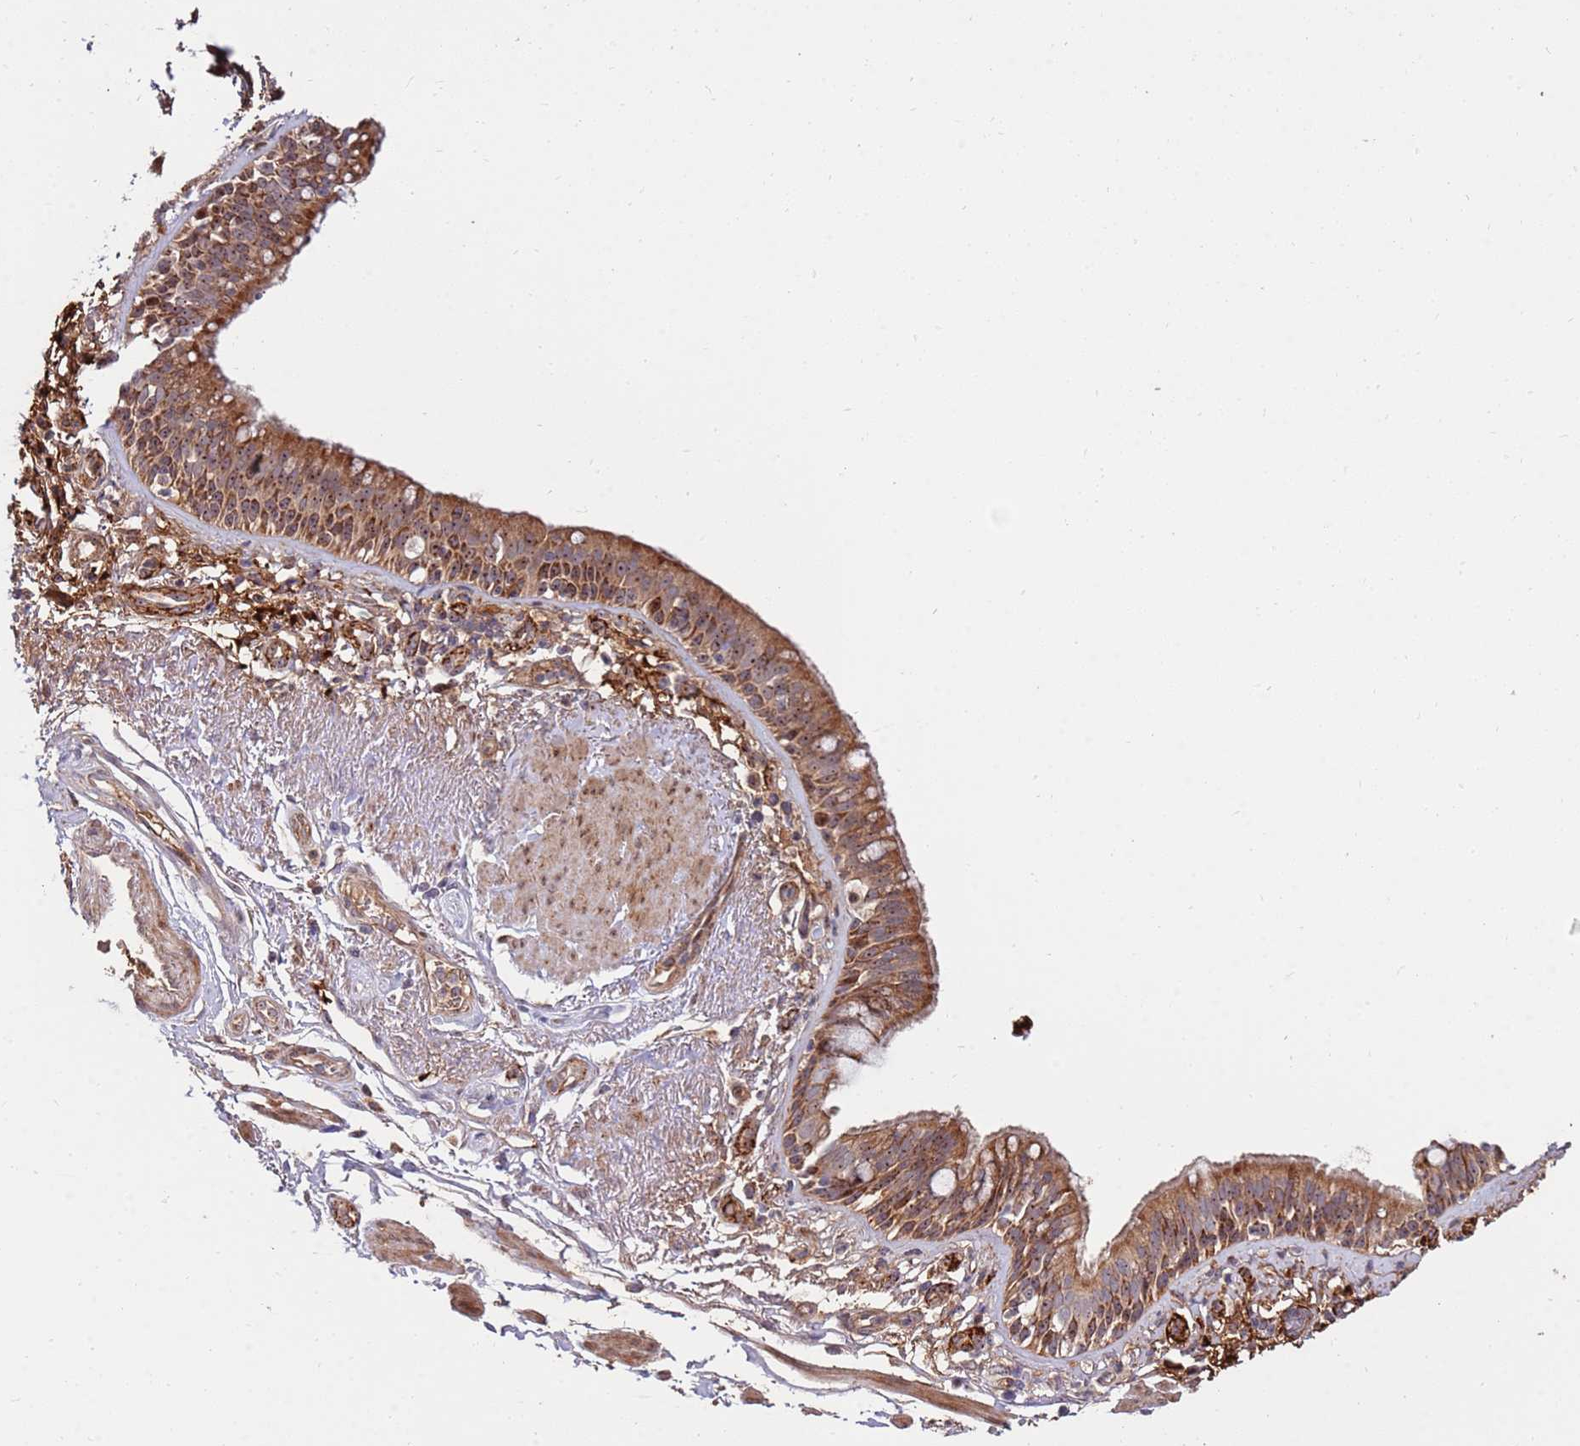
{"staining": {"intensity": "strong", "quantity": ">75%", "location": "cytoplasmic/membranous,nuclear"}, "tissue": "bronchus", "cell_type": "Respiratory epithelial cells", "image_type": "normal", "snomed": [{"axis": "morphology", "description": "Normal tissue, NOS"}, {"axis": "morphology", "description": "Neoplasm, uncertain whether benign or malignant"}, {"axis": "topography", "description": "Bronchus"}, {"axis": "topography", "description": "Lung"}], "caption": "Immunohistochemistry micrograph of unremarkable bronchus: human bronchus stained using immunohistochemistry (IHC) reveals high levels of strong protein expression localized specifically in the cytoplasmic/membranous,nuclear of respiratory epithelial cells, appearing as a cytoplasmic/membranous,nuclear brown color.", "gene": "KIF25", "patient": {"sex": "male", "age": 55}}